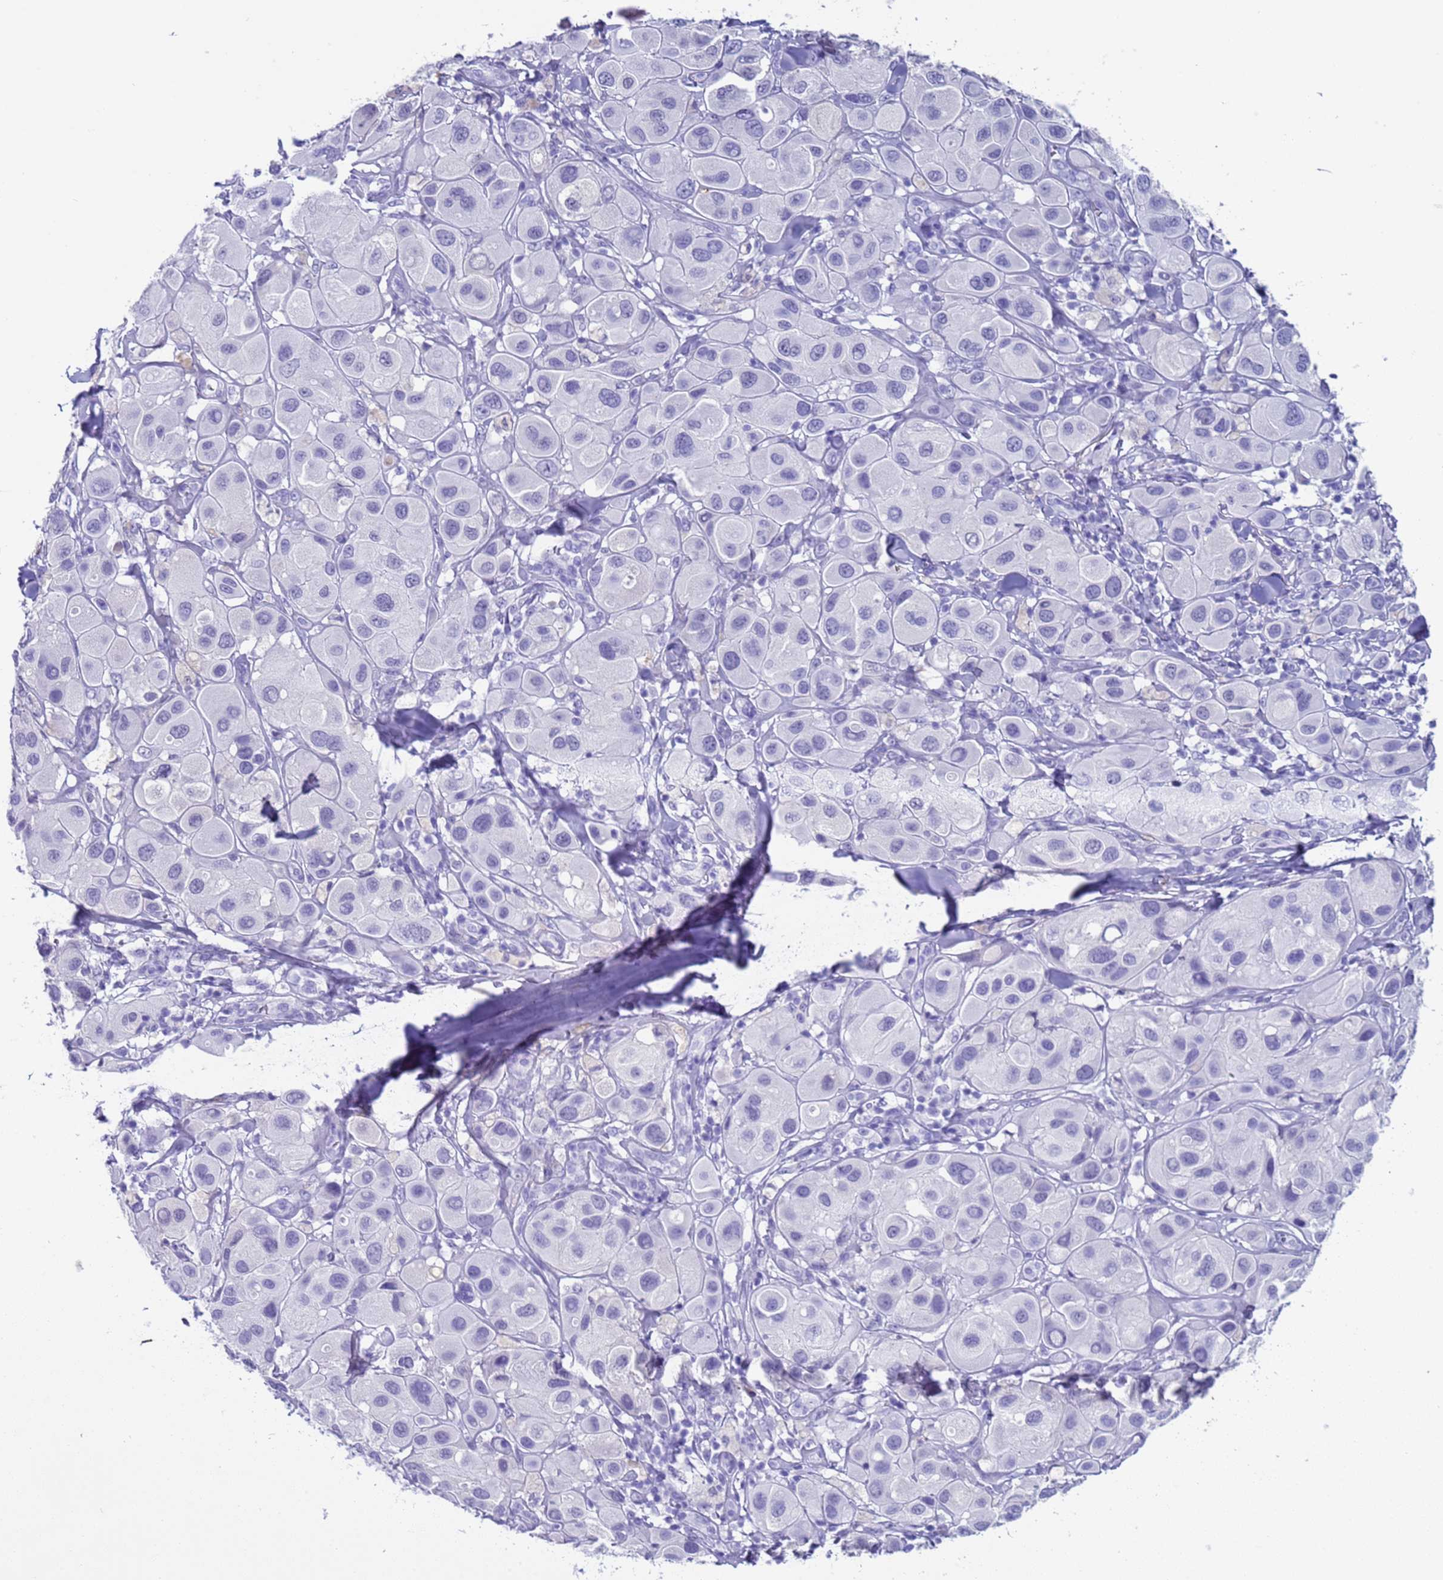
{"staining": {"intensity": "negative", "quantity": "none", "location": "none"}, "tissue": "melanoma", "cell_type": "Tumor cells", "image_type": "cancer", "snomed": [{"axis": "morphology", "description": "Malignant melanoma, Metastatic site"}, {"axis": "topography", "description": "Skin"}], "caption": "Melanoma was stained to show a protein in brown. There is no significant expression in tumor cells.", "gene": "CKM", "patient": {"sex": "male", "age": 41}}